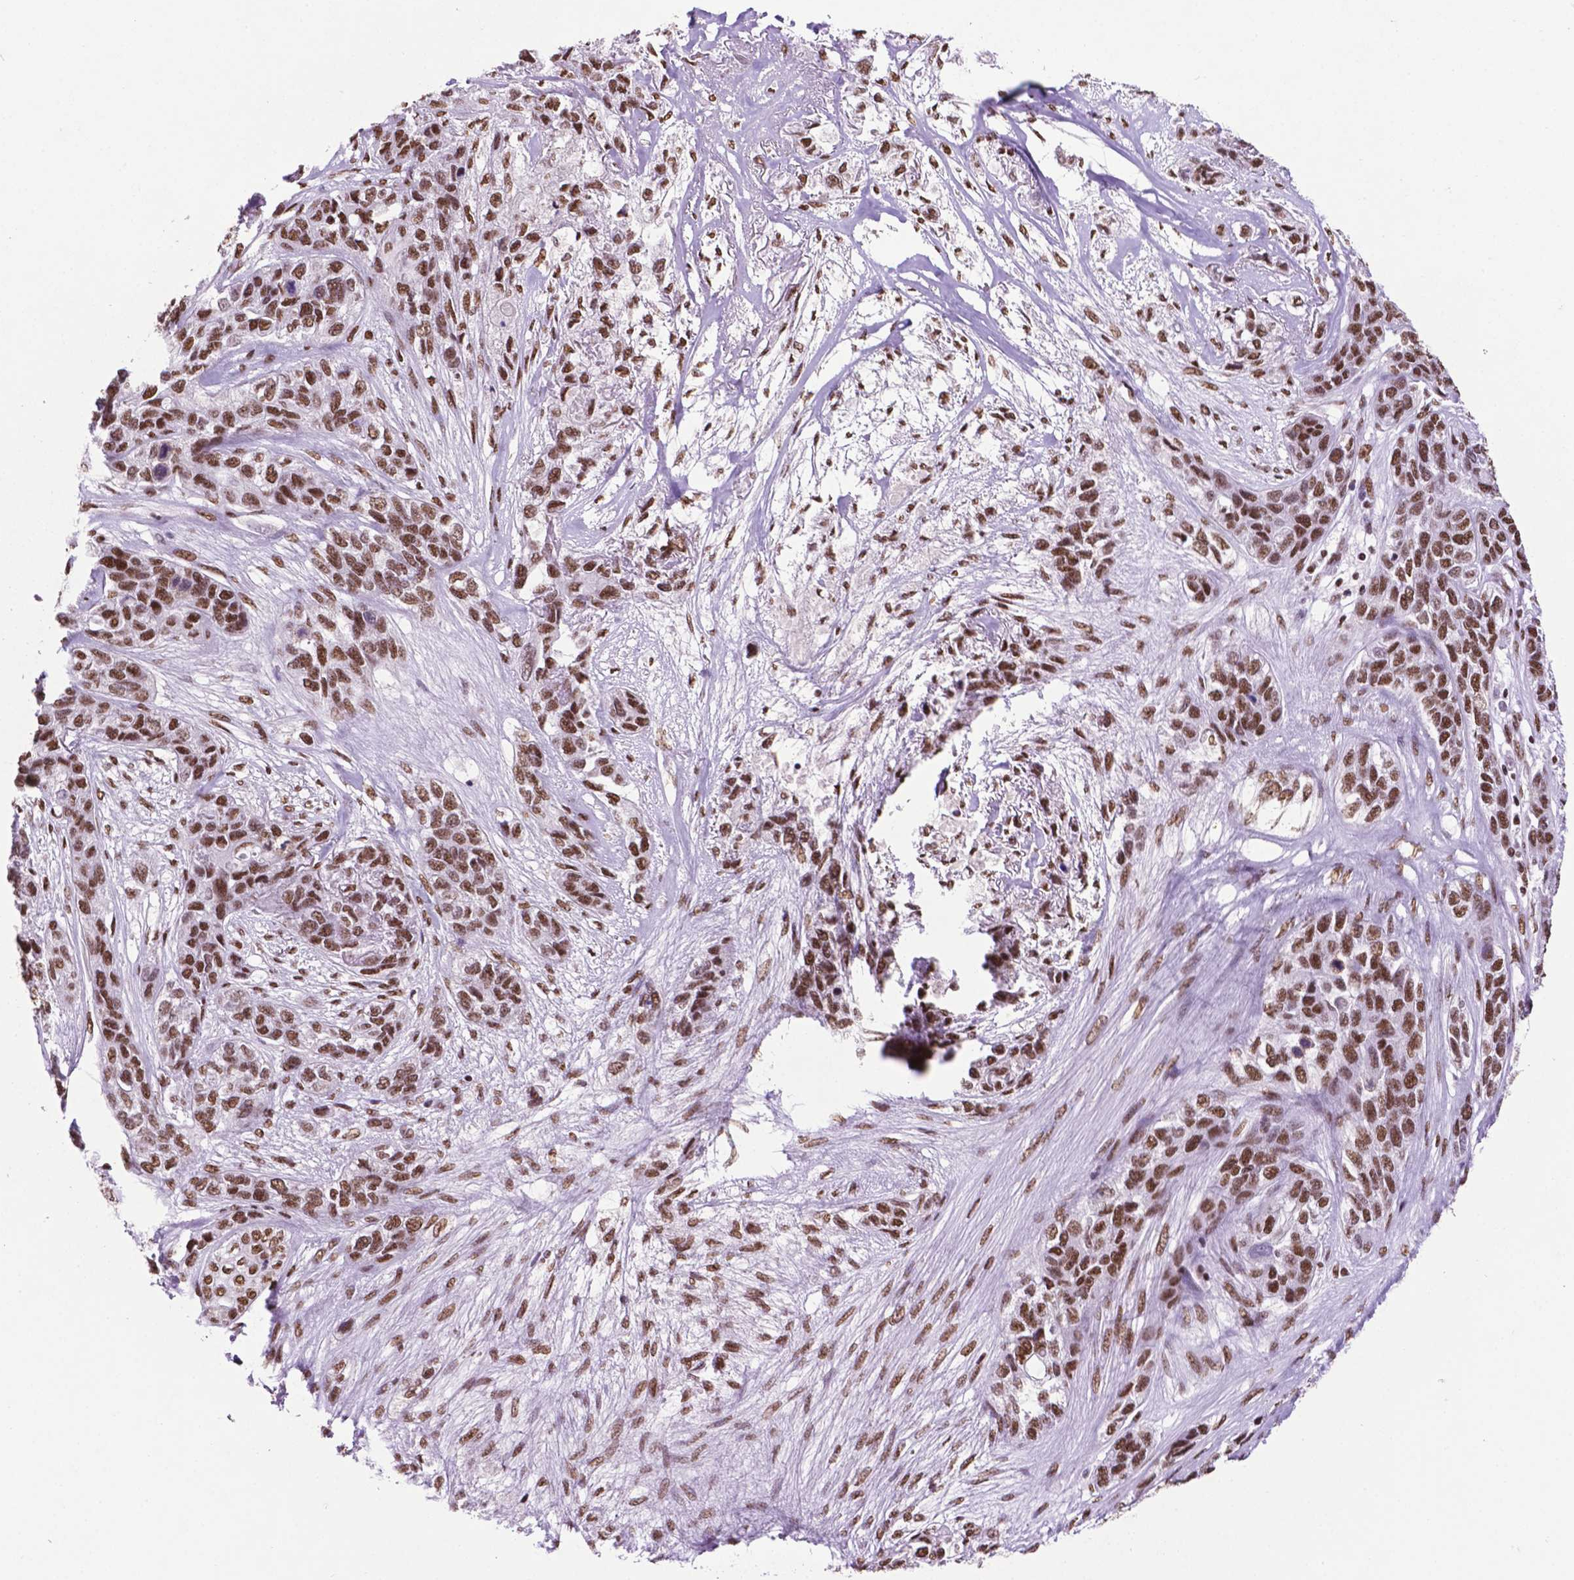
{"staining": {"intensity": "moderate", "quantity": ">75%", "location": "nuclear"}, "tissue": "lung cancer", "cell_type": "Tumor cells", "image_type": "cancer", "snomed": [{"axis": "morphology", "description": "Squamous cell carcinoma, NOS"}, {"axis": "topography", "description": "Lung"}], "caption": "Moderate nuclear positivity is present in about >75% of tumor cells in lung squamous cell carcinoma.", "gene": "CCAR2", "patient": {"sex": "female", "age": 70}}